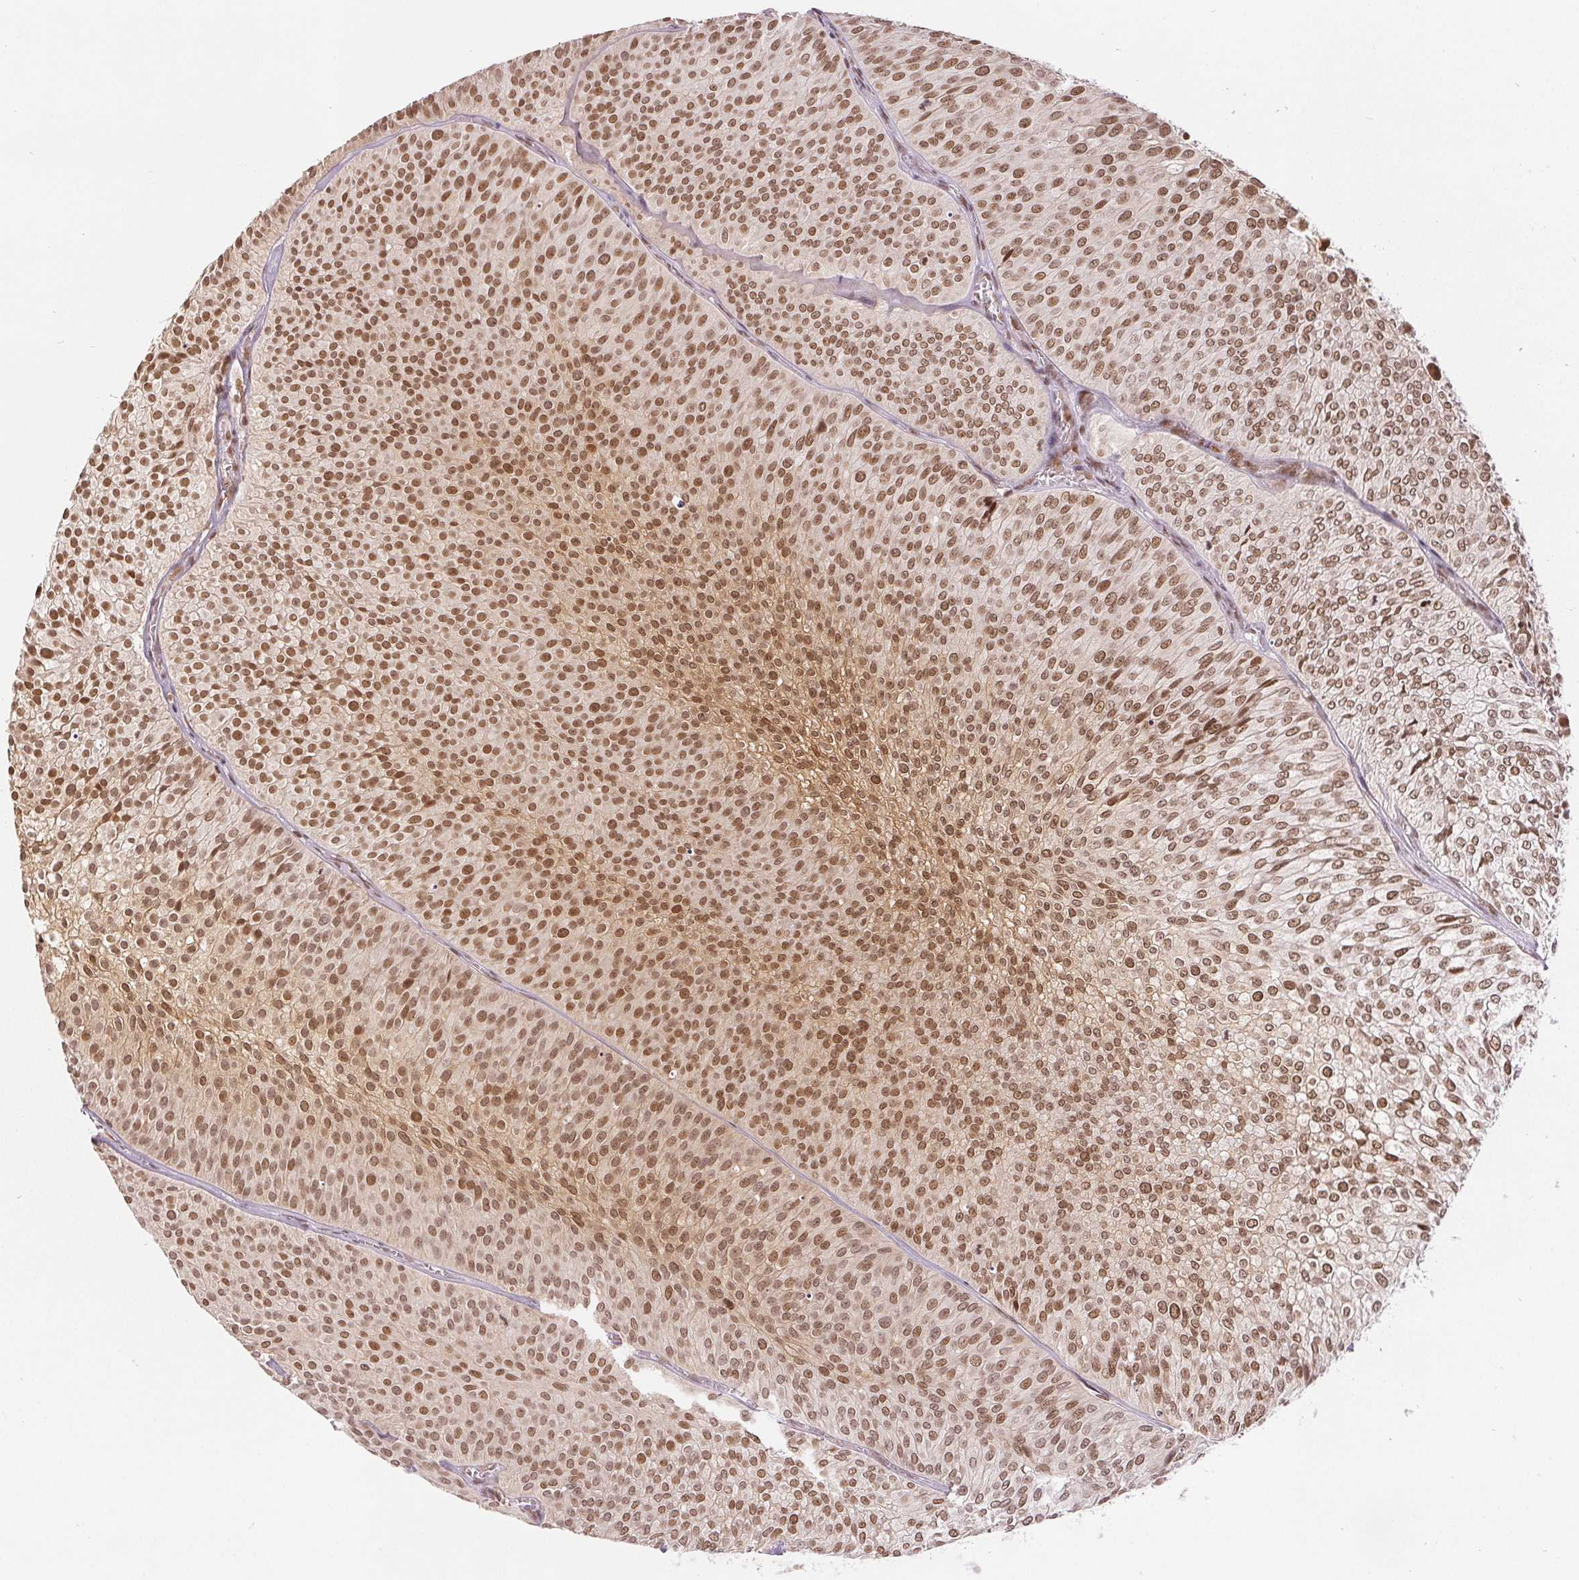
{"staining": {"intensity": "moderate", "quantity": ">75%", "location": "nuclear"}, "tissue": "urothelial cancer", "cell_type": "Tumor cells", "image_type": "cancer", "snomed": [{"axis": "morphology", "description": "Urothelial carcinoma, Low grade"}, {"axis": "topography", "description": "Urinary bladder"}], "caption": "Protein staining of urothelial cancer tissue demonstrates moderate nuclear expression in about >75% of tumor cells.", "gene": "DEK", "patient": {"sex": "male", "age": 91}}